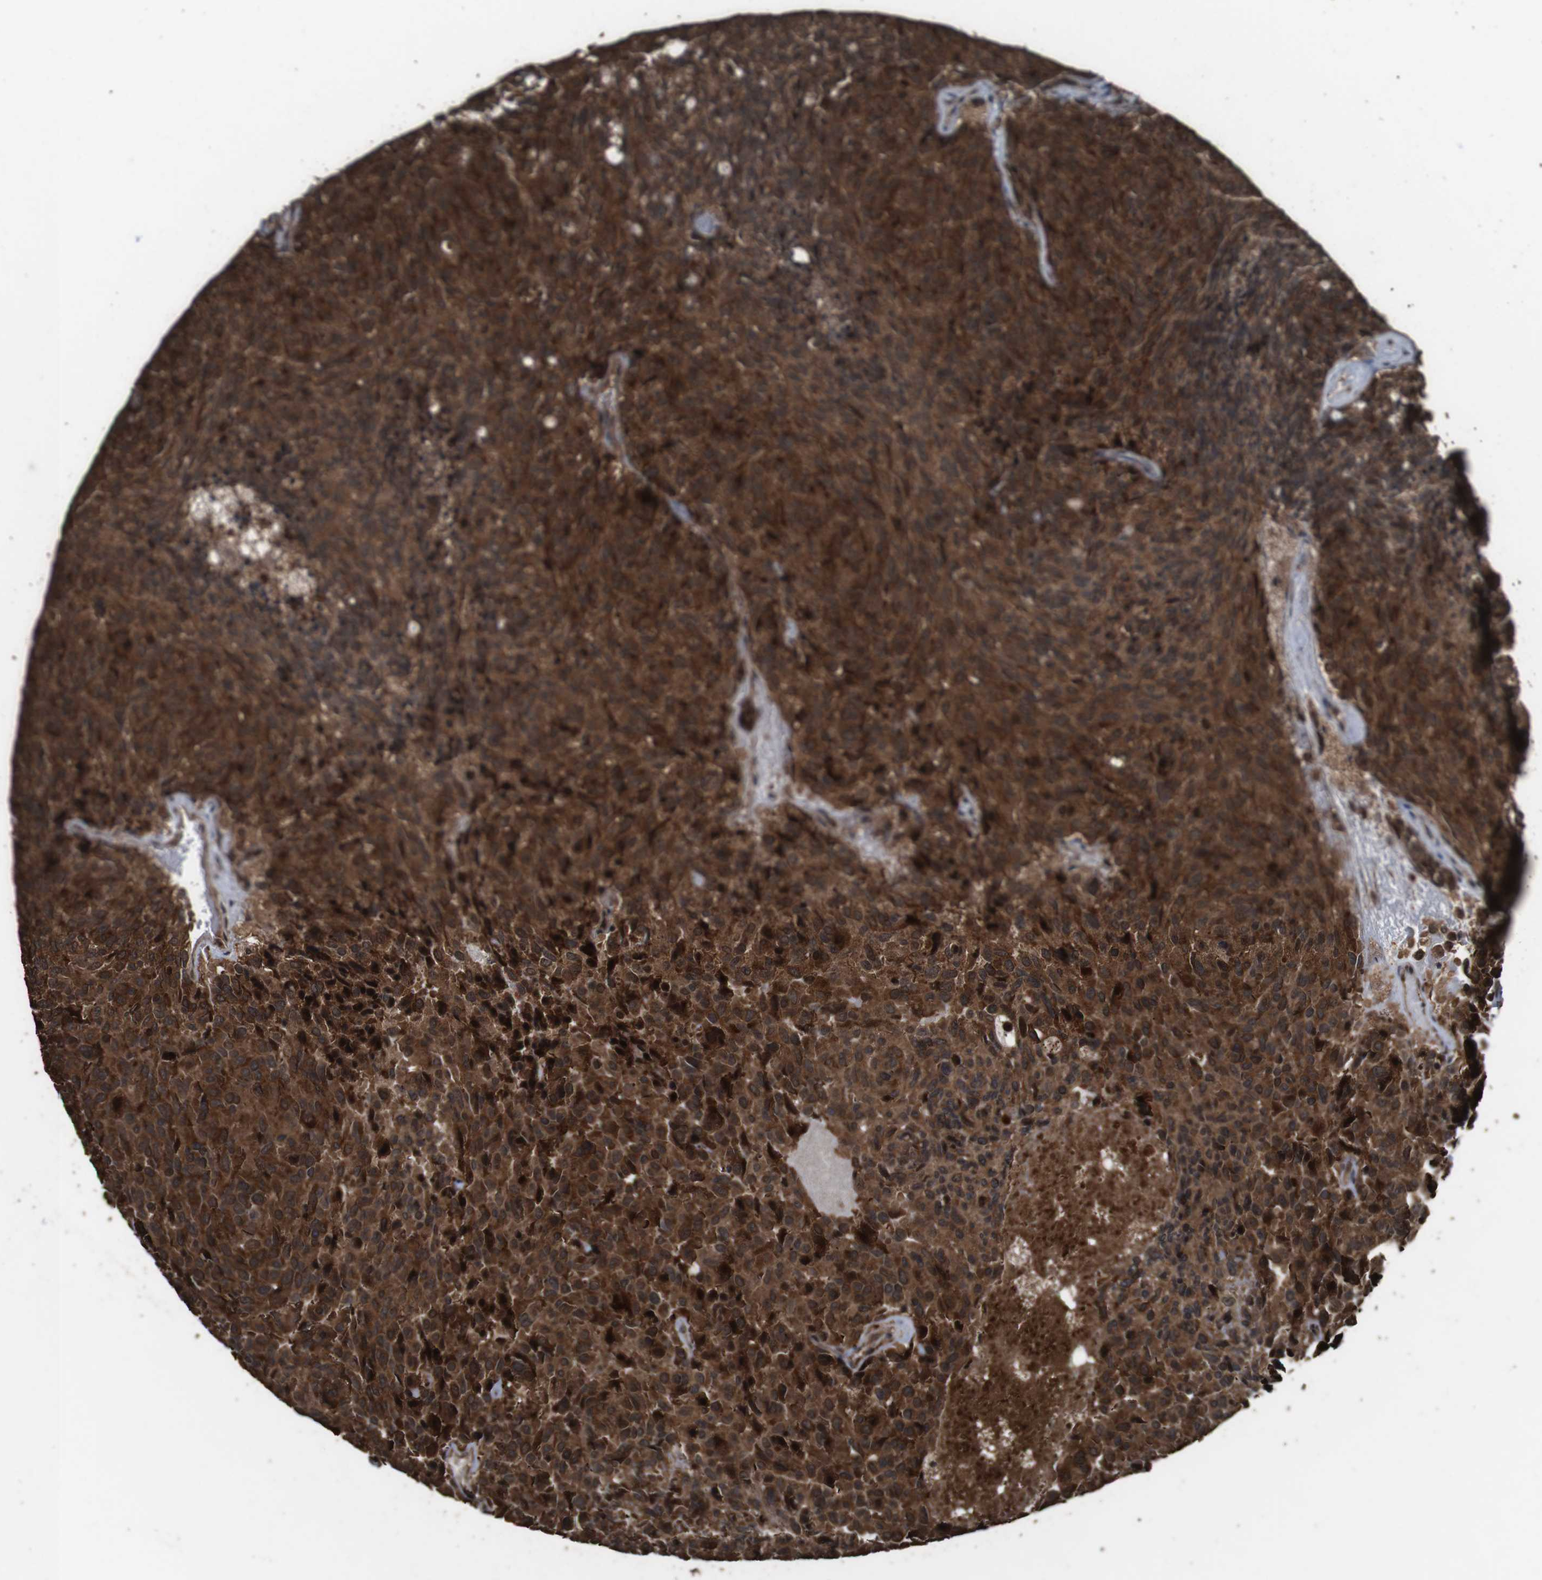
{"staining": {"intensity": "strong", "quantity": ">75%", "location": "cytoplasmic/membranous"}, "tissue": "carcinoid", "cell_type": "Tumor cells", "image_type": "cancer", "snomed": [{"axis": "morphology", "description": "Carcinoid, malignant, NOS"}, {"axis": "topography", "description": "Pancreas"}], "caption": "A photomicrograph of carcinoid stained for a protein demonstrates strong cytoplasmic/membranous brown staining in tumor cells. The staining was performed using DAB (3,3'-diaminobenzidine), with brown indicating positive protein expression. Nuclei are stained blue with hematoxylin.", "gene": "RRAS2", "patient": {"sex": "female", "age": 54}}